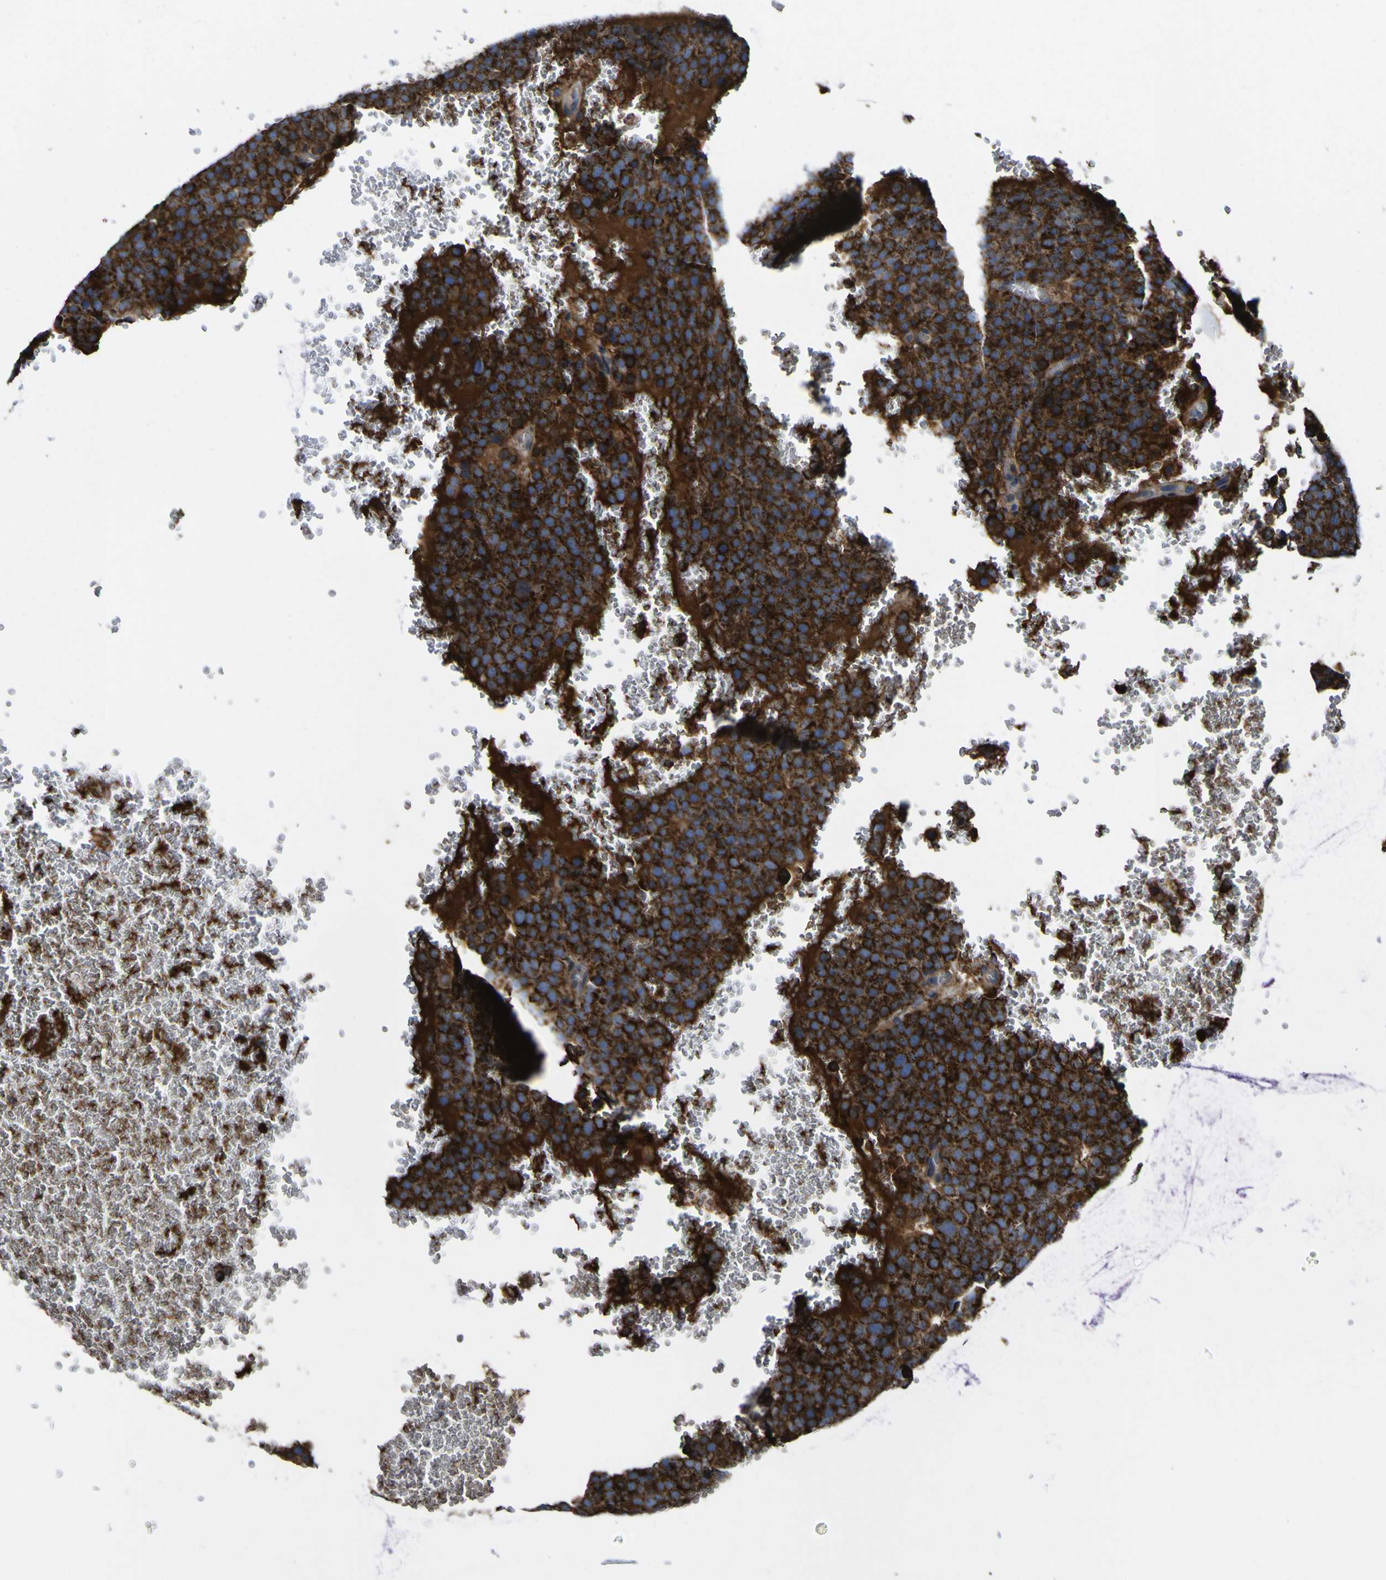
{"staining": {"intensity": "strong", "quantity": ">75%", "location": "cytoplasmic/membranous"}, "tissue": "testis cancer", "cell_type": "Tumor cells", "image_type": "cancer", "snomed": [{"axis": "morphology", "description": "Seminoma, NOS"}, {"axis": "topography", "description": "Testis"}], "caption": "Immunohistochemical staining of human testis seminoma exhibits high levels of strong cytoplasmic/membranous protein expression in approximately >75% of tumor cells. (DAB IHC, brown staining for protein, blue staining for nuclei).", "gene": "CCDC90B", "patient": {"sex": "male", "age": 71}}